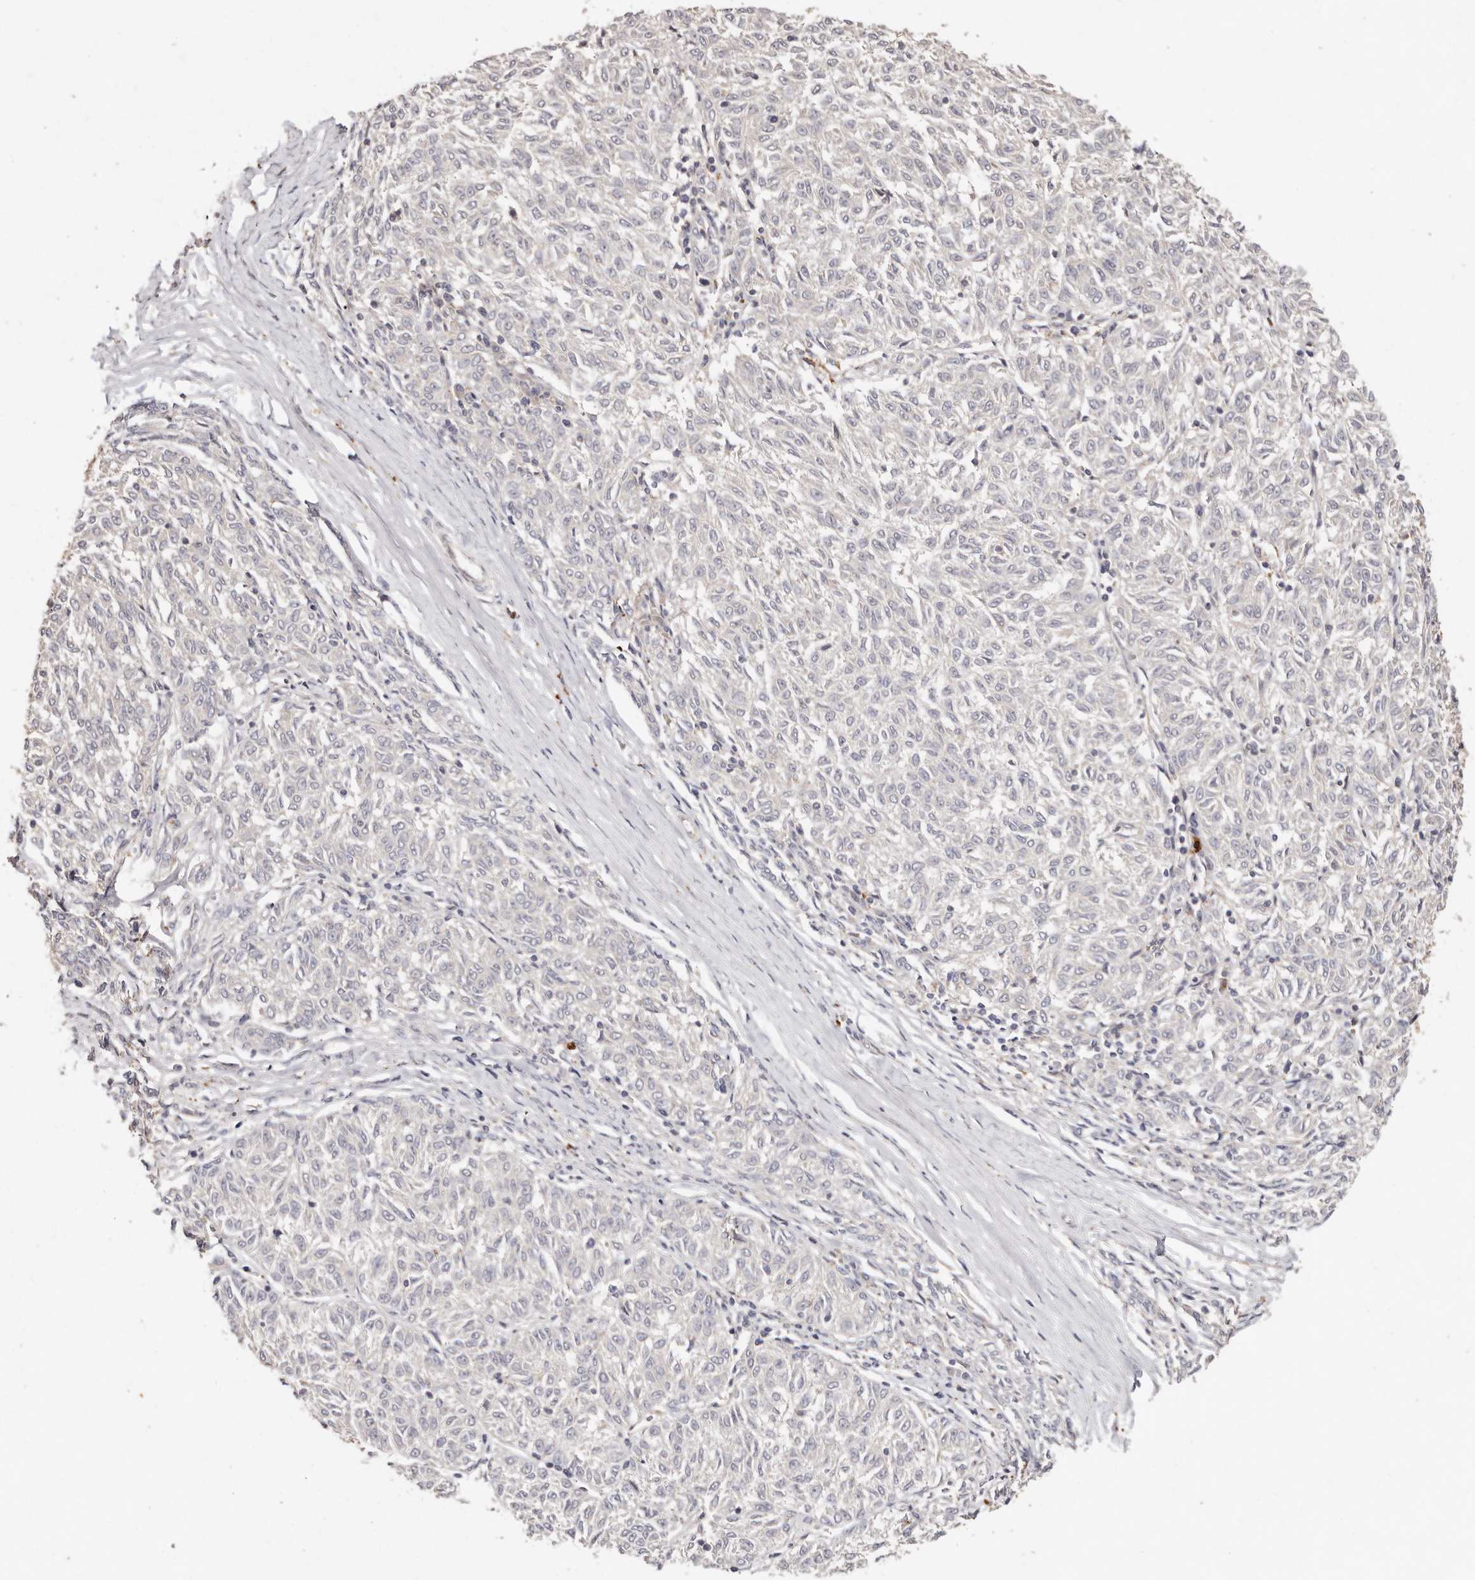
{"staining": {"intensity": "negative", "quantity": "none", "location": "none"}, "tissue": "melanoma", "cell_type": "Tumor cells", "image_type": "cancer", "snomed": [{"axis": "morphology", "description": "Malignant melanoma, NOS"}, {"axis": "topography", "description": "Skin"}], "caption": "A histopathology image of human malignant melanoma is negative for staining in tumor cells.", "gene": "THBS3", "patient": {"sex": "female", "age": 72}}